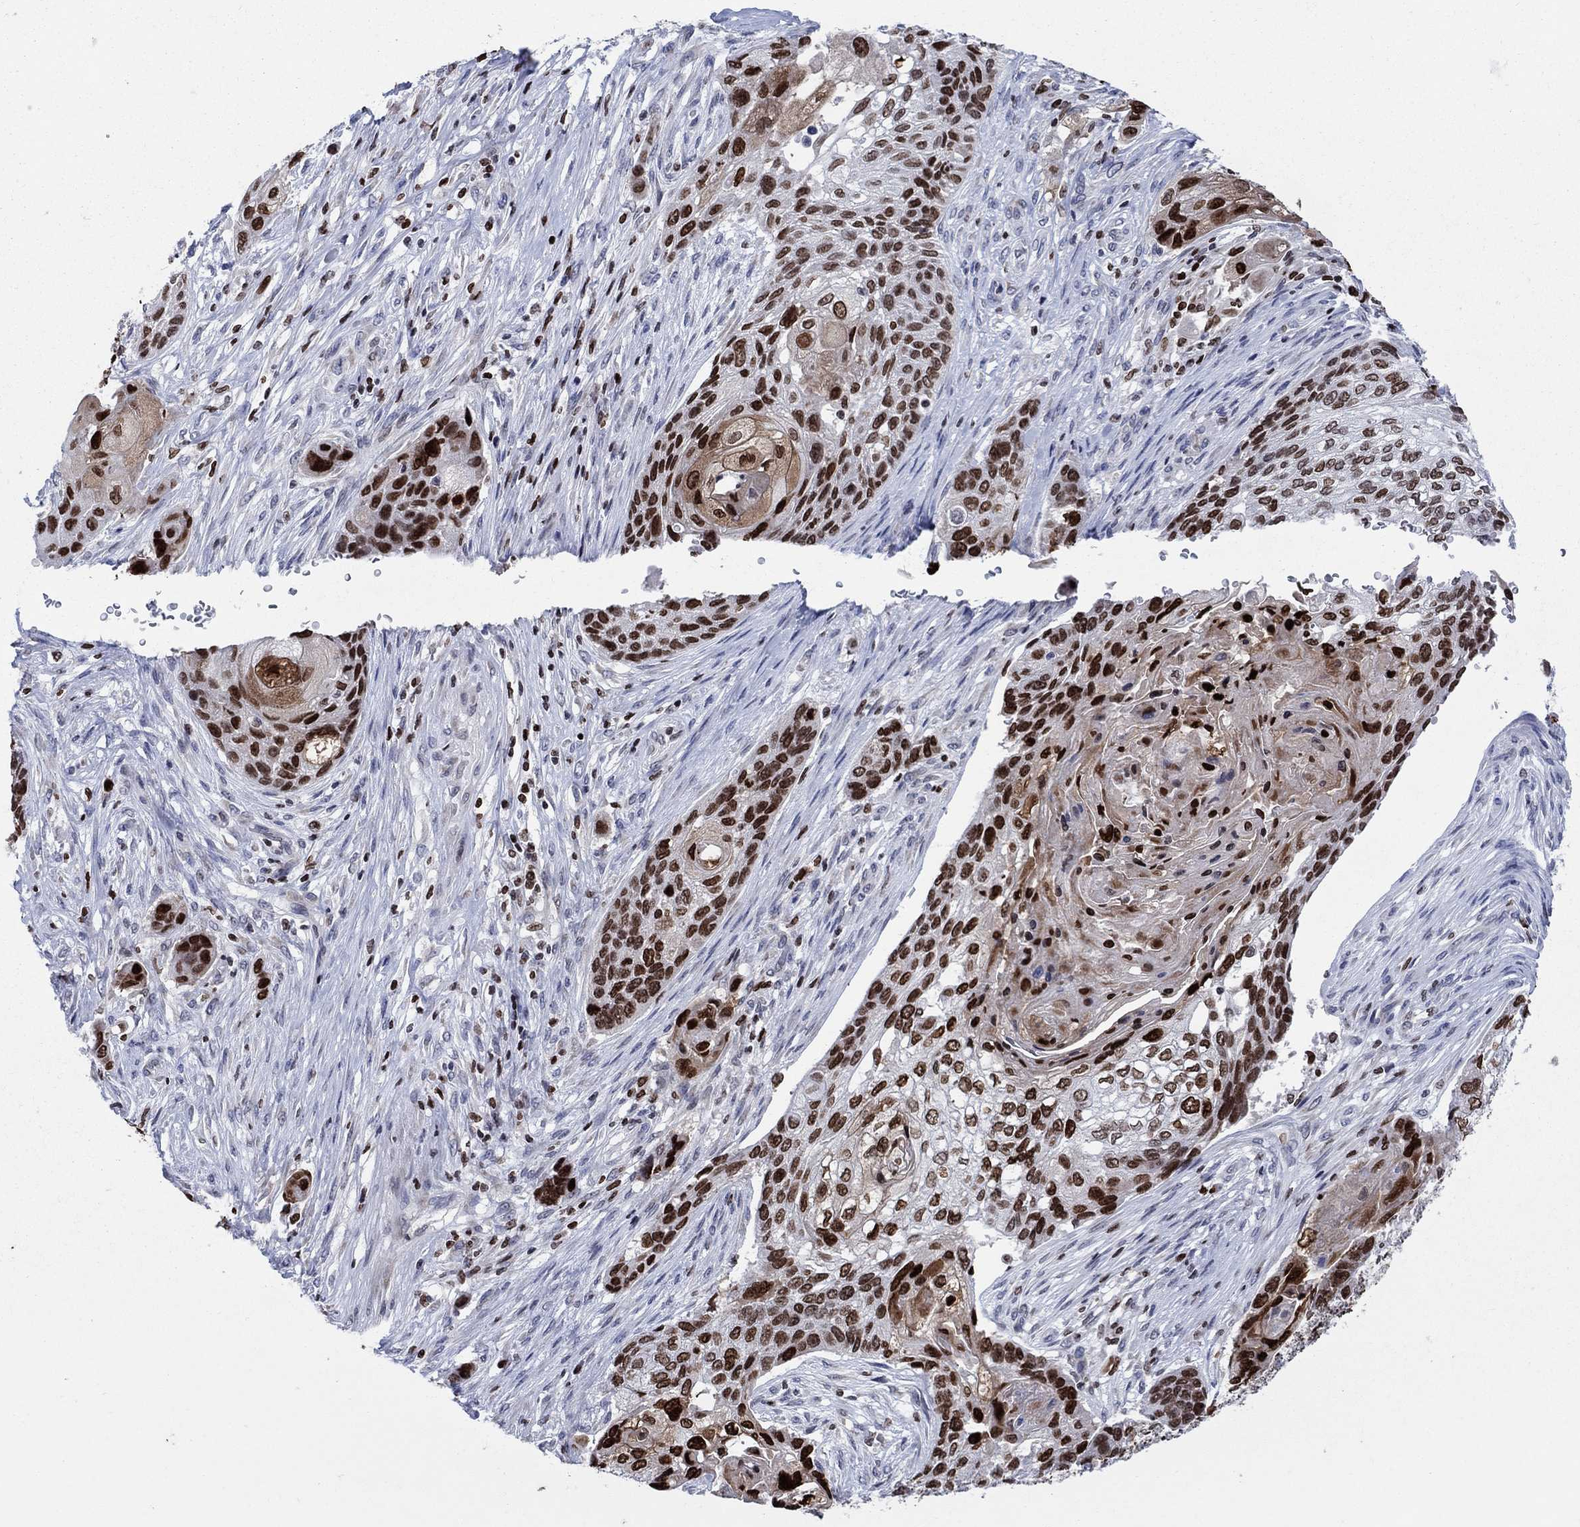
{"staining": {"intensity": "strong", "quantity": "25%-75%", "location": "nuclear"}, "tissue": "lung cancer", "cell_type": "Tumor cells", "image_type": "cancer", "snomed": [{"axis": "morphology", "description": "Normal tissue, NOS"}, {"axis": "morphology", "description": "Squamous cell carcinoma, NOS"}, {"axis": "topography", "description": "Bronchus"}, {"axis": "topography", "description": "Lung"}], "caption": "This photomicrograph displays immunohistochemistry staining of human squamous cell carcinoma (lung), with high strong nuclear staining in approximately 25%-75% of tumor cells.", "gene": "HMGA1", "patient": {"sex": "male", "age": 69}}